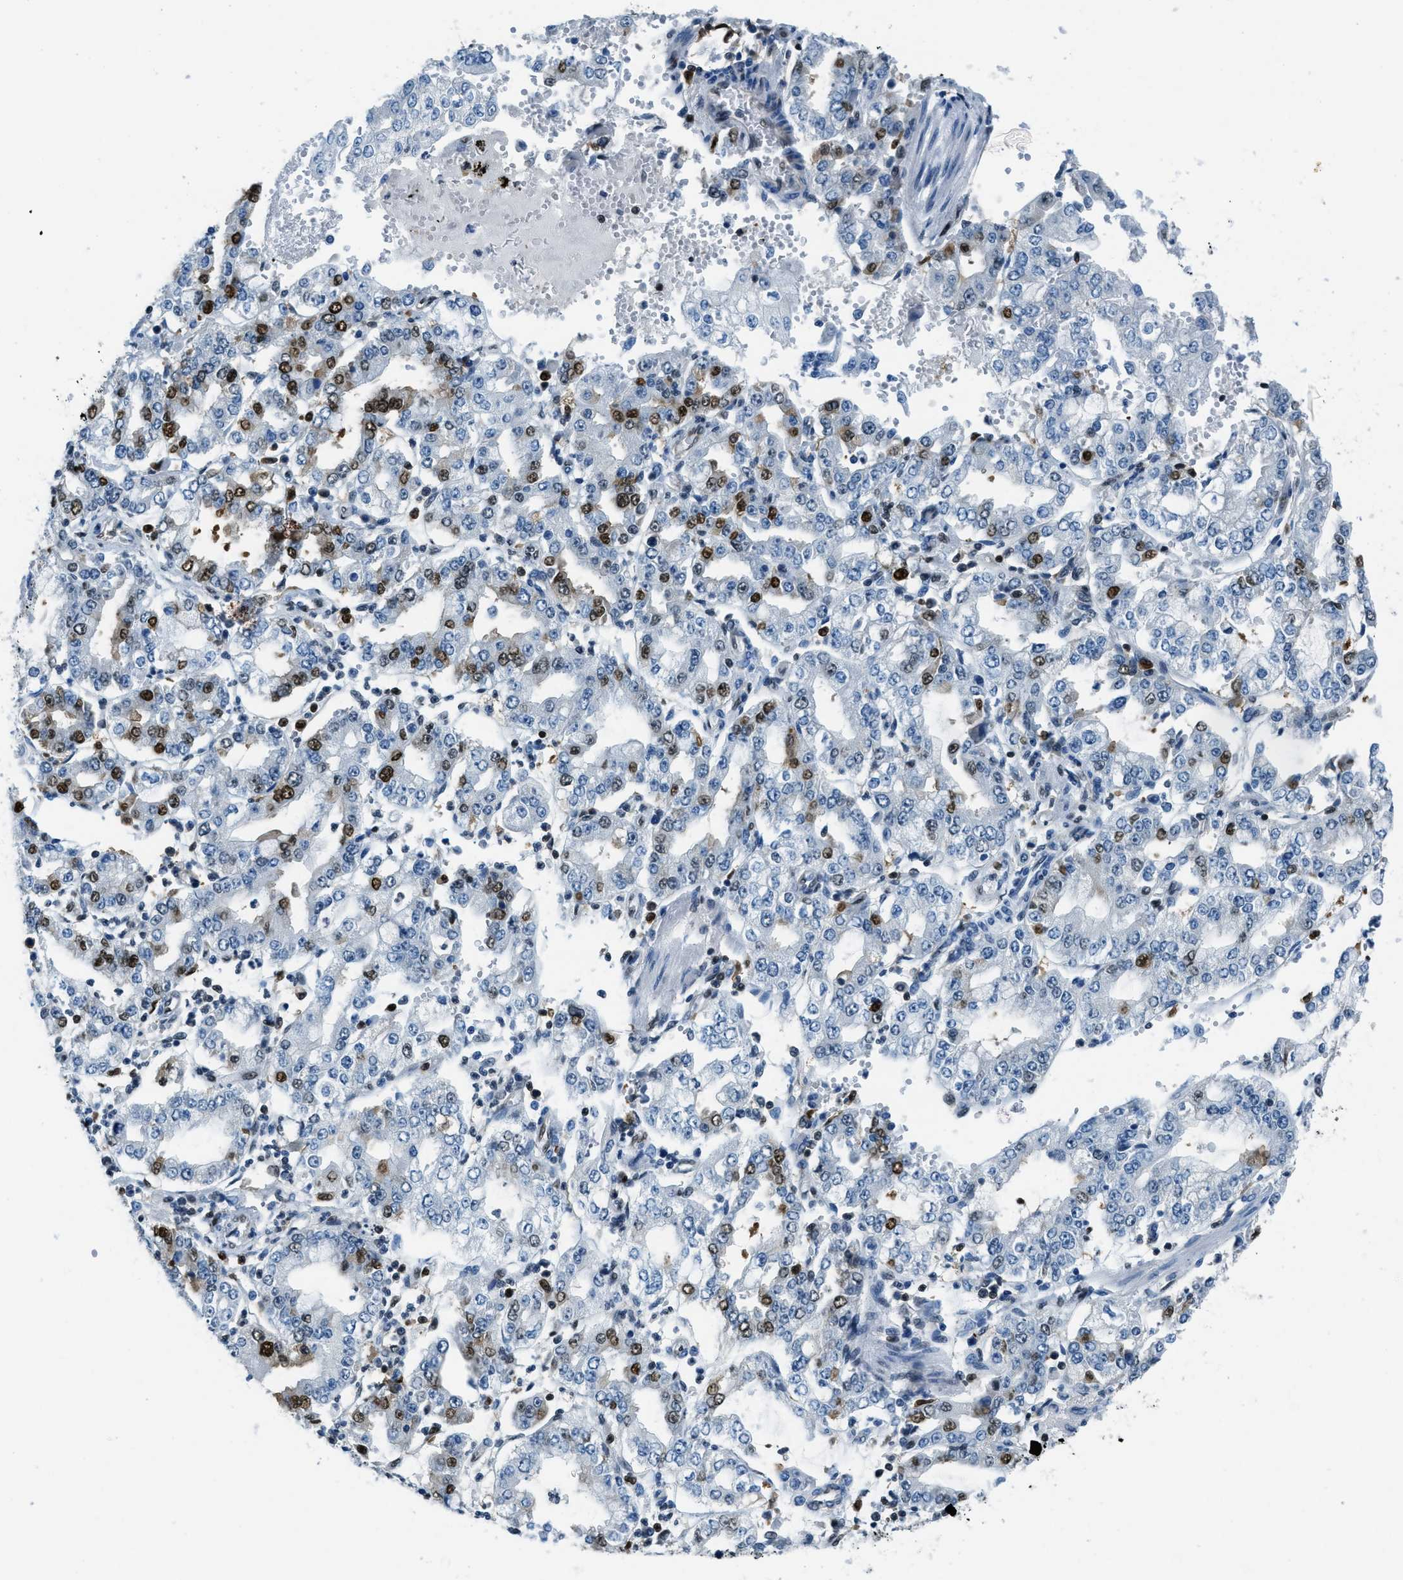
{"staining": {"intensity": "strong", "quantity": "<25%", "location": "nuclear"}, "tissue": "stomach cancer", "cell_type": "Tumor cells", "image_type": "cancer", "snomed": [{"axis": "morphology", "description": "Adenocarcinoma, NOS"}, {"axis": "topography", "description": "Stomach"}], "caption": "There is medium levels of strong nuclear staining in tumor cells of adenocarcinoma (stomach), as demonstrated by immunohistochemical staining (brown color).", "gene": "OGFR", "patient": {"sex": "male", "age": 76}}